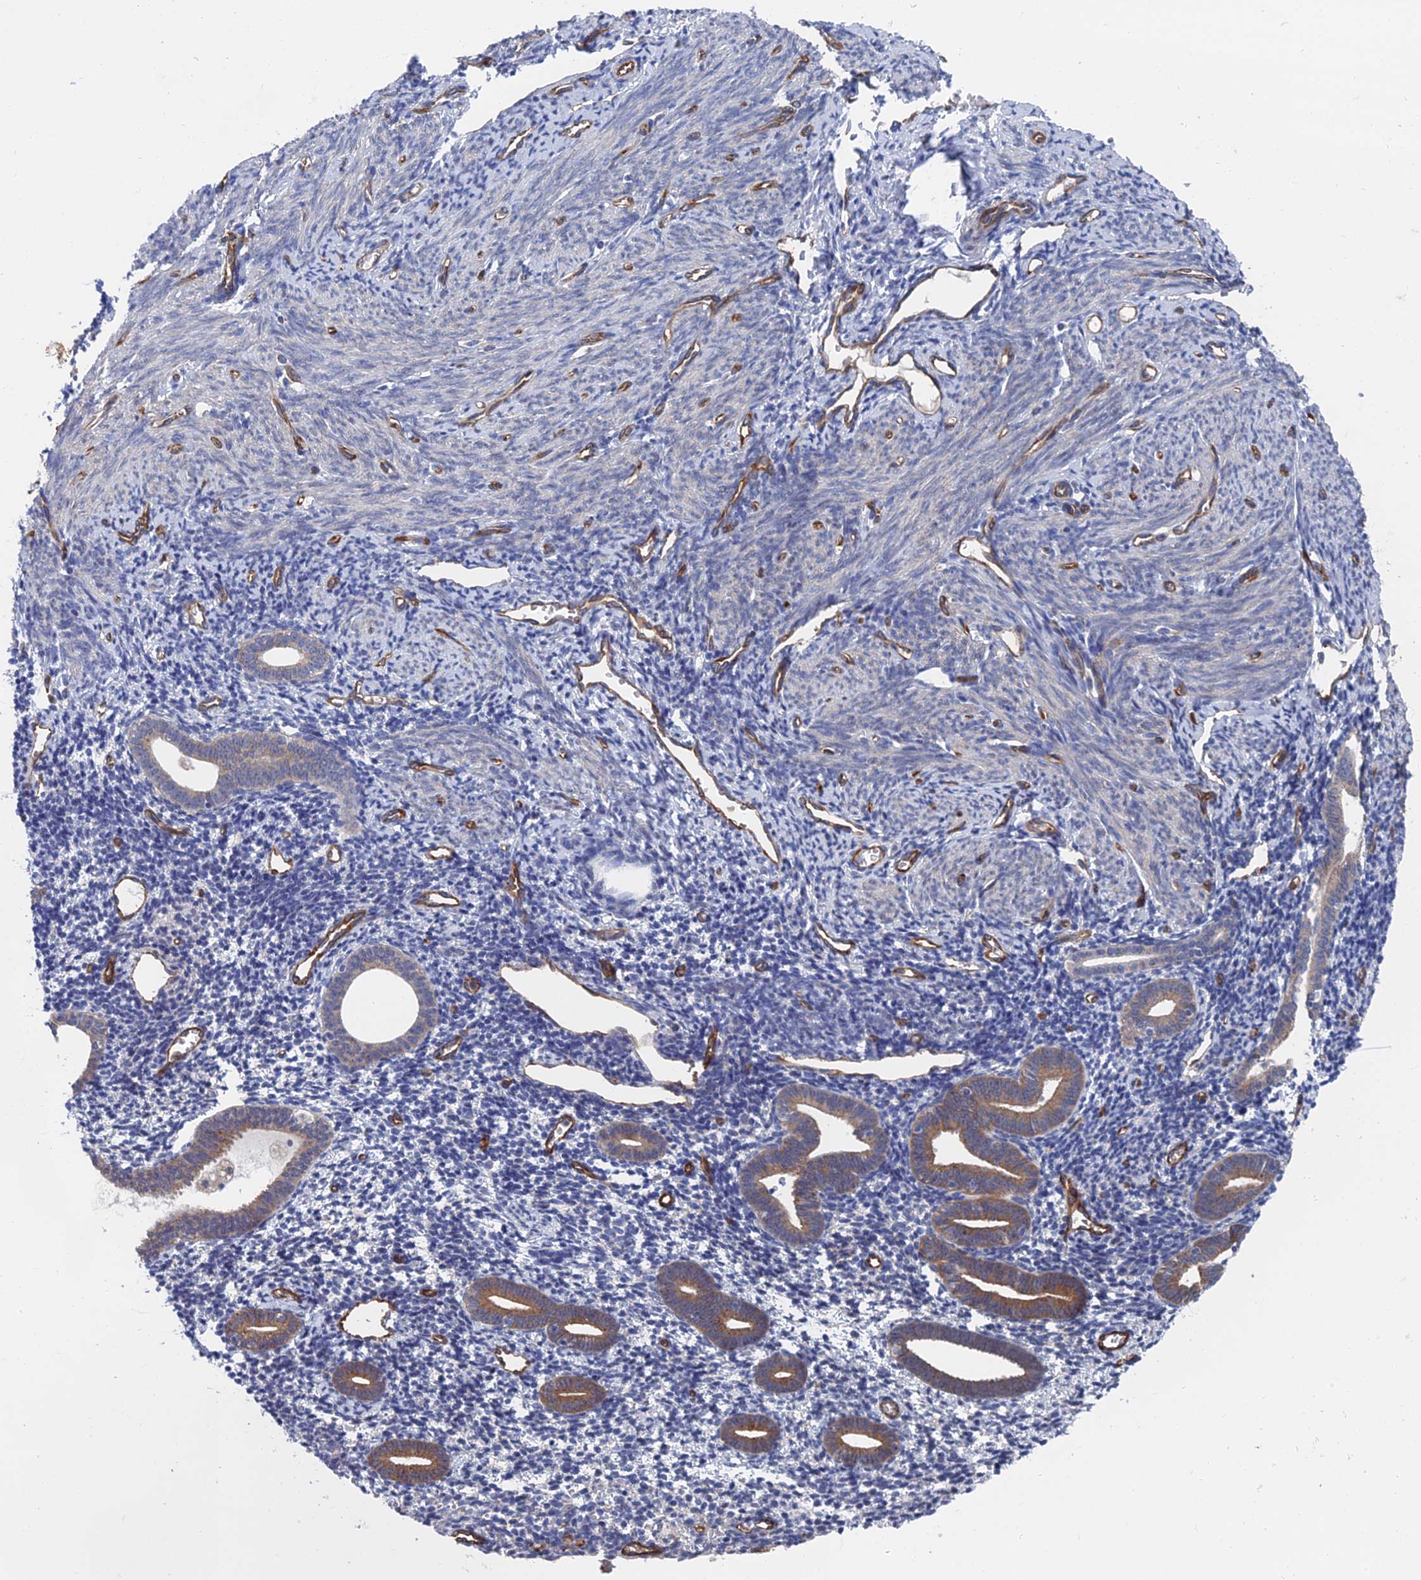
{"staining": {"intensity": "negative", "quantity": "none", "location": "none"}, "tissue": "endometrium", "cell_type": "Cells in endometrial stroma", "image_type": "normal", "snomed": [{"axis": "morphology", "description": "Normal tissue, NOS"}, {"axis": "topography", "description": "Endometrium"}], "caption": "High magnification brightfield microscopy of unremarkable endometrium stained with DAB (3,3'-diaminobenzidine) (brown) and counterstained with hematoxylin (blue): cells in endometrial stroma show no significant positivity.", "gene": "ARAP3", "patient": {"sex": "female", "age": 56}}